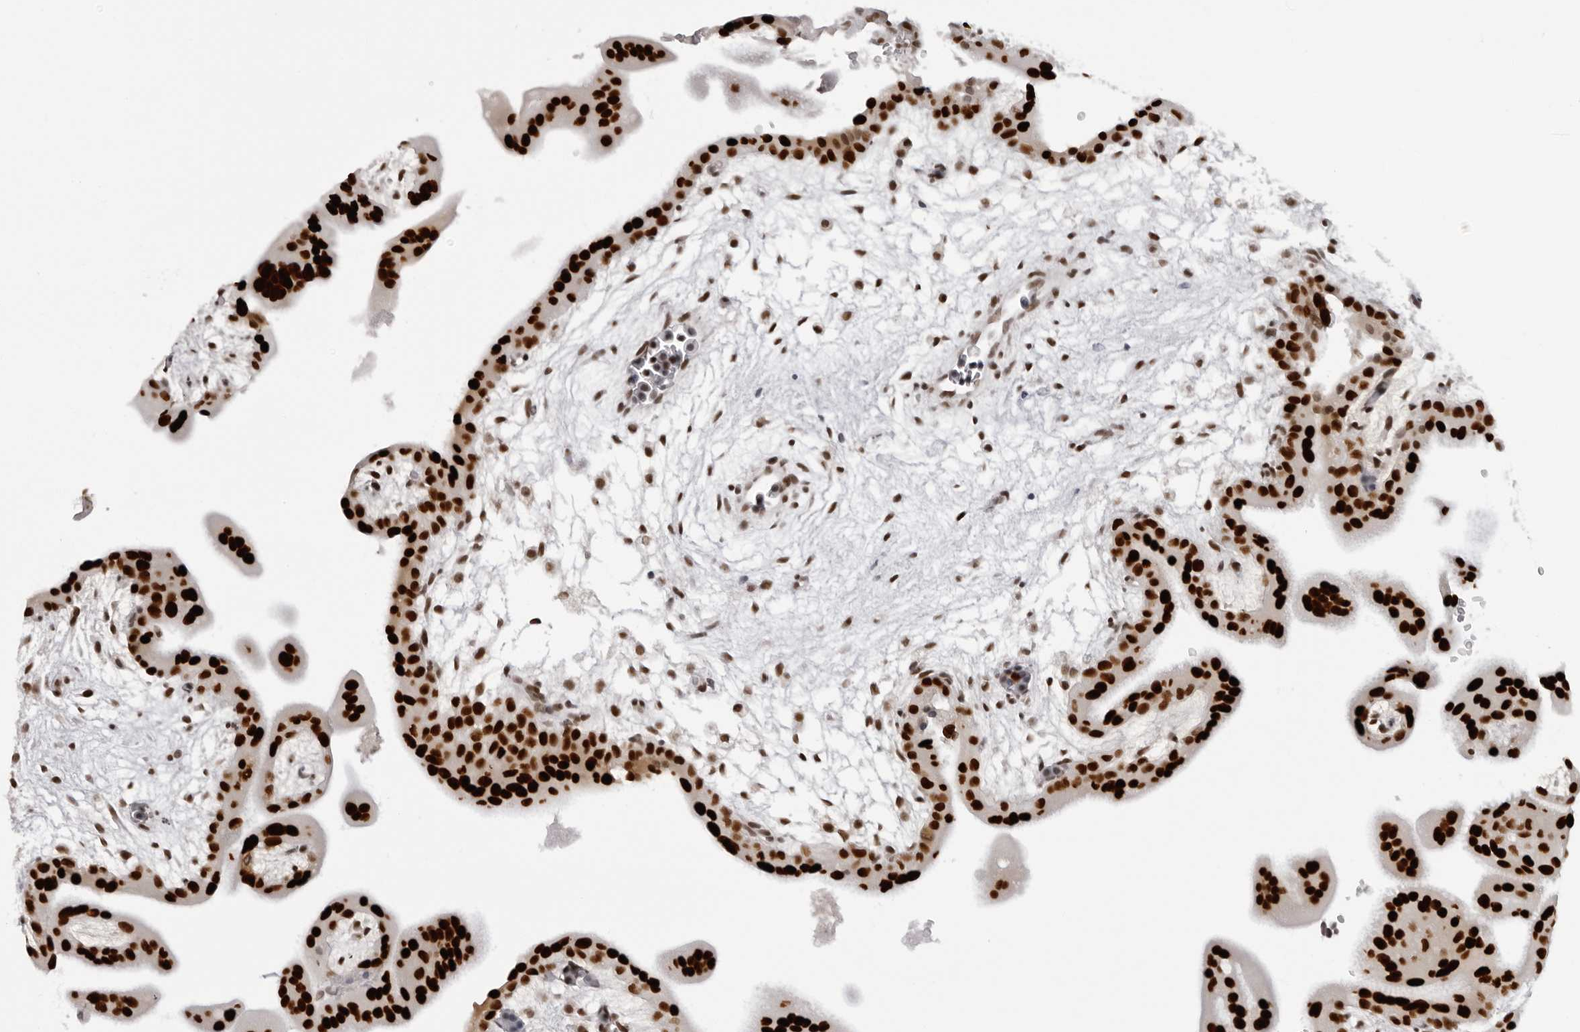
{"staining": {"intensity": "moderate", "quantity": ">75%", "location": "nuclear"}, "tissue": "placenta", "cell_type": "Decidual cells", "image_type": "normal", "snomed": [{"axis": "morphology", "description": "Normal tissue, NOS"}, {"axis": "topography", "description": "Placenta"}], "caption": "An IHC photomicrograph of unremarkable tissue is shown. Protein staining in brown shows moderate nuclear positivity in placenta within decidual cells. (Brightfield microscopy of DAB IHC at high magnification).", "gene": "HEXIM2", "patient": {"sex": "female", "age": 35}}